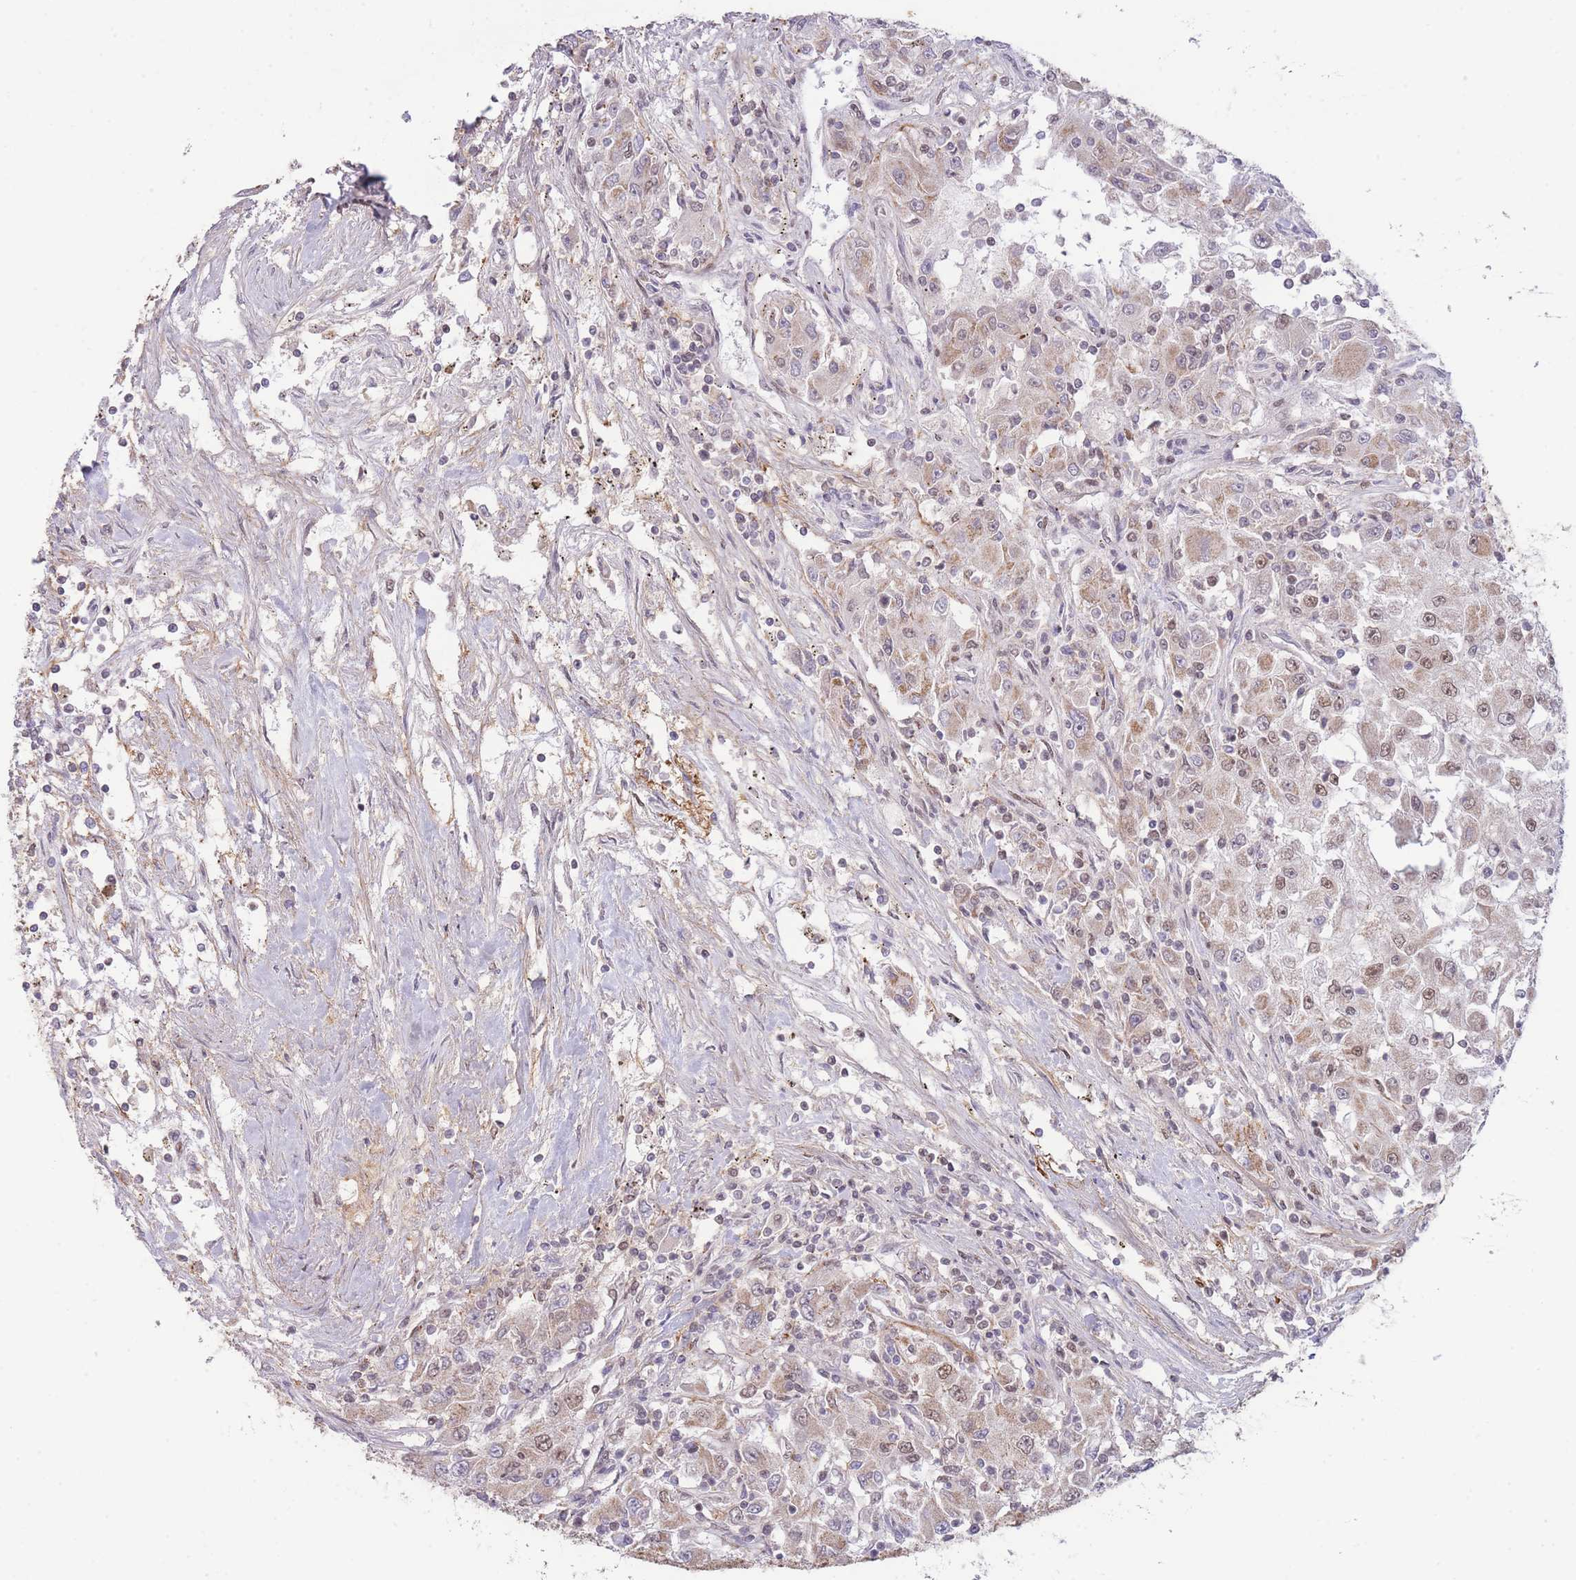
{"staining": {"intensity": "moderate", "quantity": "25%-75%", "location": "cytoplasmic/membranous,nuclear"}, "tissue": "renal cancer", "cell_type": "Tumor cells", "image_type": "cancer", "snomed": [{"axis": "morphology", "description": "Adenocarcinoma, NOS"}, {"axis": "topography", "description": "Kidney"}], "caption": "A photomicrograph of renal cancer stained for a protein reveals moderate cytoplasmic/membranous and nuclear brown staining in tumor cells. The protein is stained brown, and the nuclei are stained in blue (DAB (3,3'-diaminobenzidine) IHC with brightfield microscopy, high magnification).", "gene": "CARD8", "patient": {"sex": "female", "age": 67}}